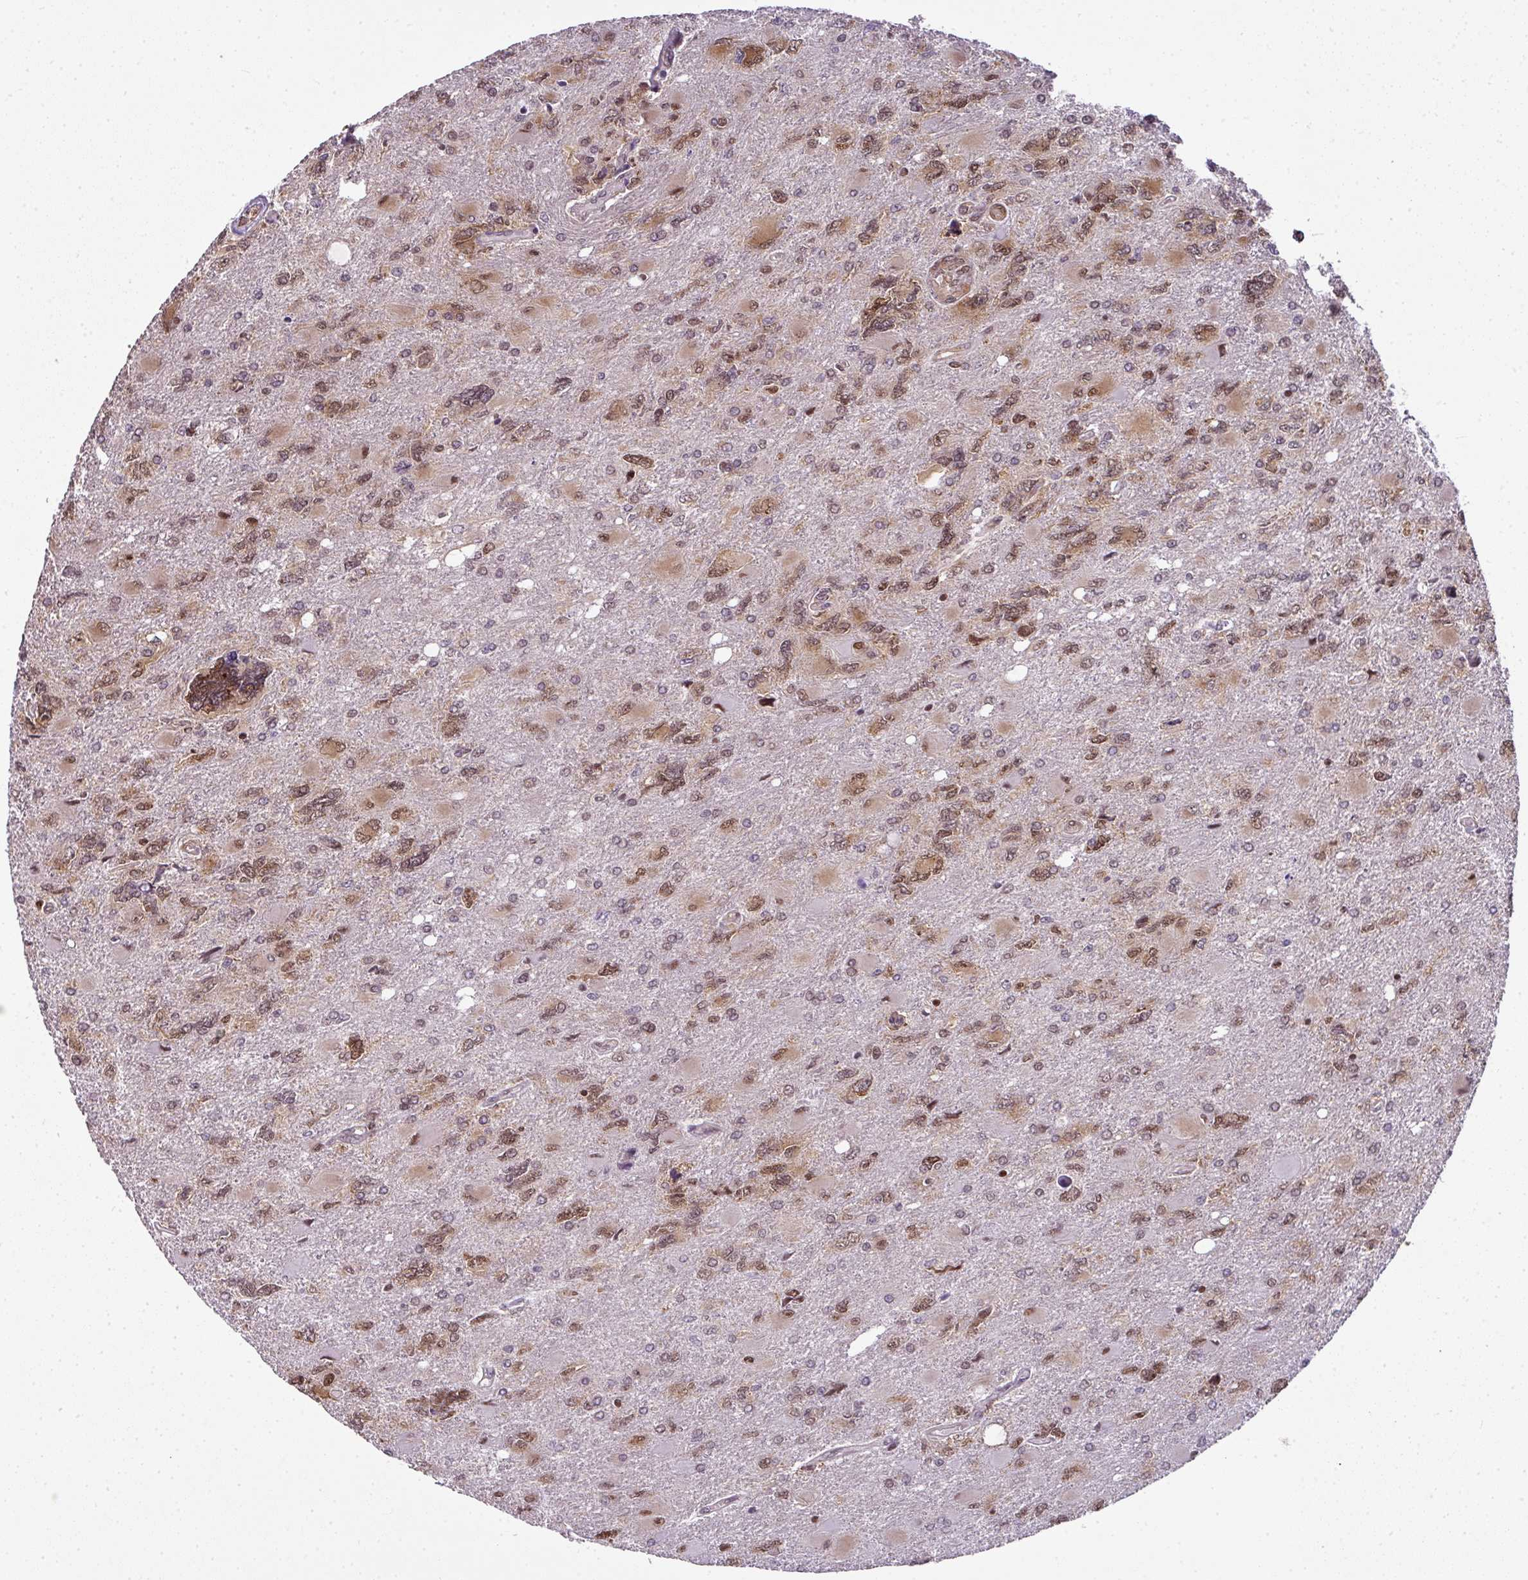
{"staining": {"intensity": "moderate", "quantity": ">75%", "location": "nuclear"}, "tissue": "glioma", "cell_type": "Tumor cells", "image_type": "cancer", "snomed": [{"axis": "morphology", "description": "Glioma, malignant, High grade"}, {"axis": "topography", "description": "Brain"}], "caption": "Malignant high-grade glioma tissue reveals moderate nuclear staining in about >75% of tumor cells", "gene": "RBM4B", "patient": {"sex": "male", "age": 67}}